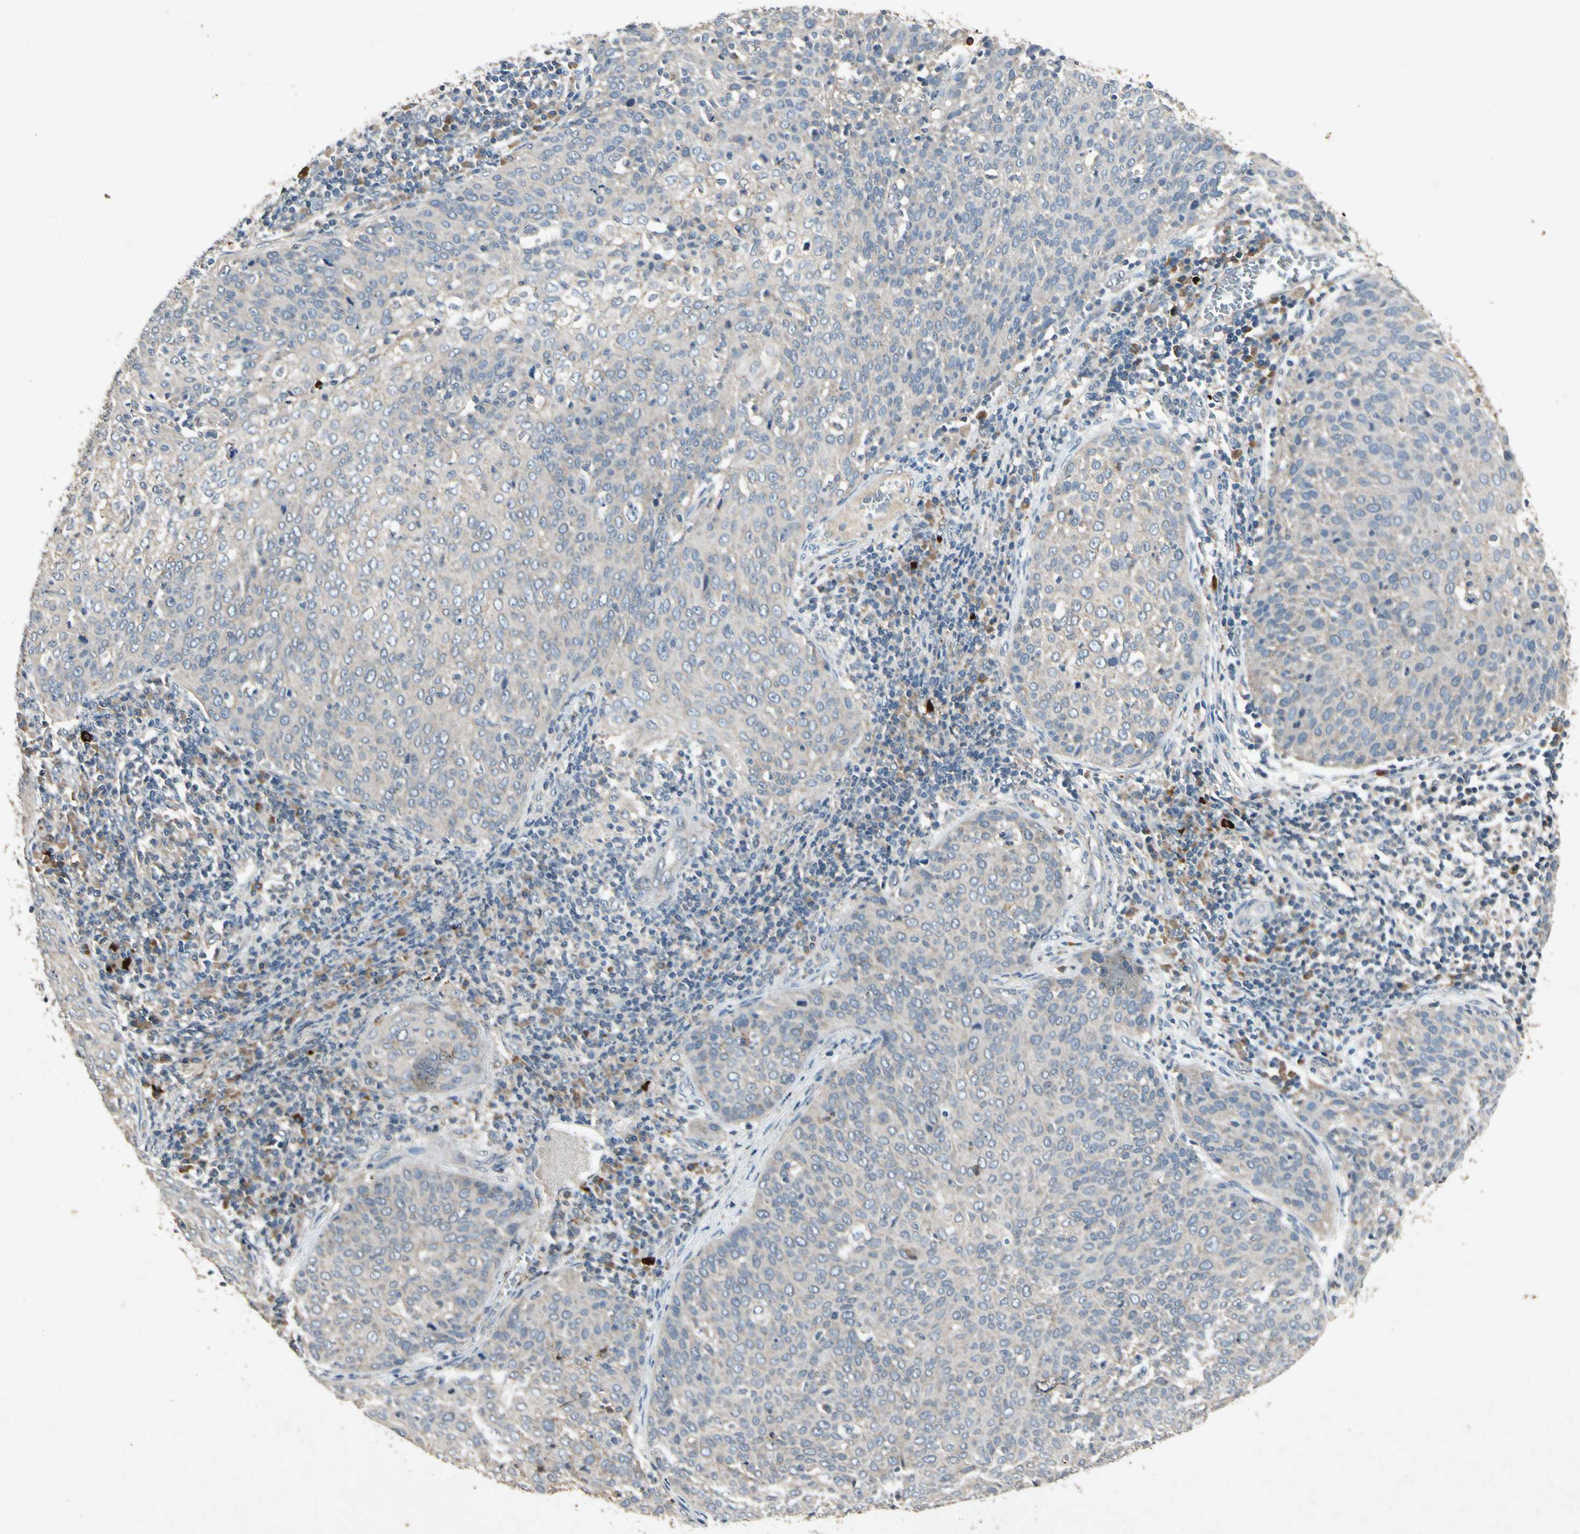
{"staining": {"intensity": "weak", "quantity": "25%-75%", "location": "cytoplasmic/membranous"}, "tissue": "cervical cancer", "cell_type": "Tumor cells", "image_type": "cancer", "snomed": [{"axis": "morphology", "description": "Squamous cell carcinoma, NOS"}, {"axis": "topography", "description": "Cervix"}], "caption": "Immunohistochemistry micrograph of neoplastic tissue: cervical cancer (squamous cell carcinoma) stained using immunohistochemistry displays low levels of weak protein expression localized specifically in the cytoplasmic/membranous of tumor cells, appearing as a cytoplasmic/membranous brown color.", "gene": "GPLD1", "patient": {"sex": "female", "age": 38}}